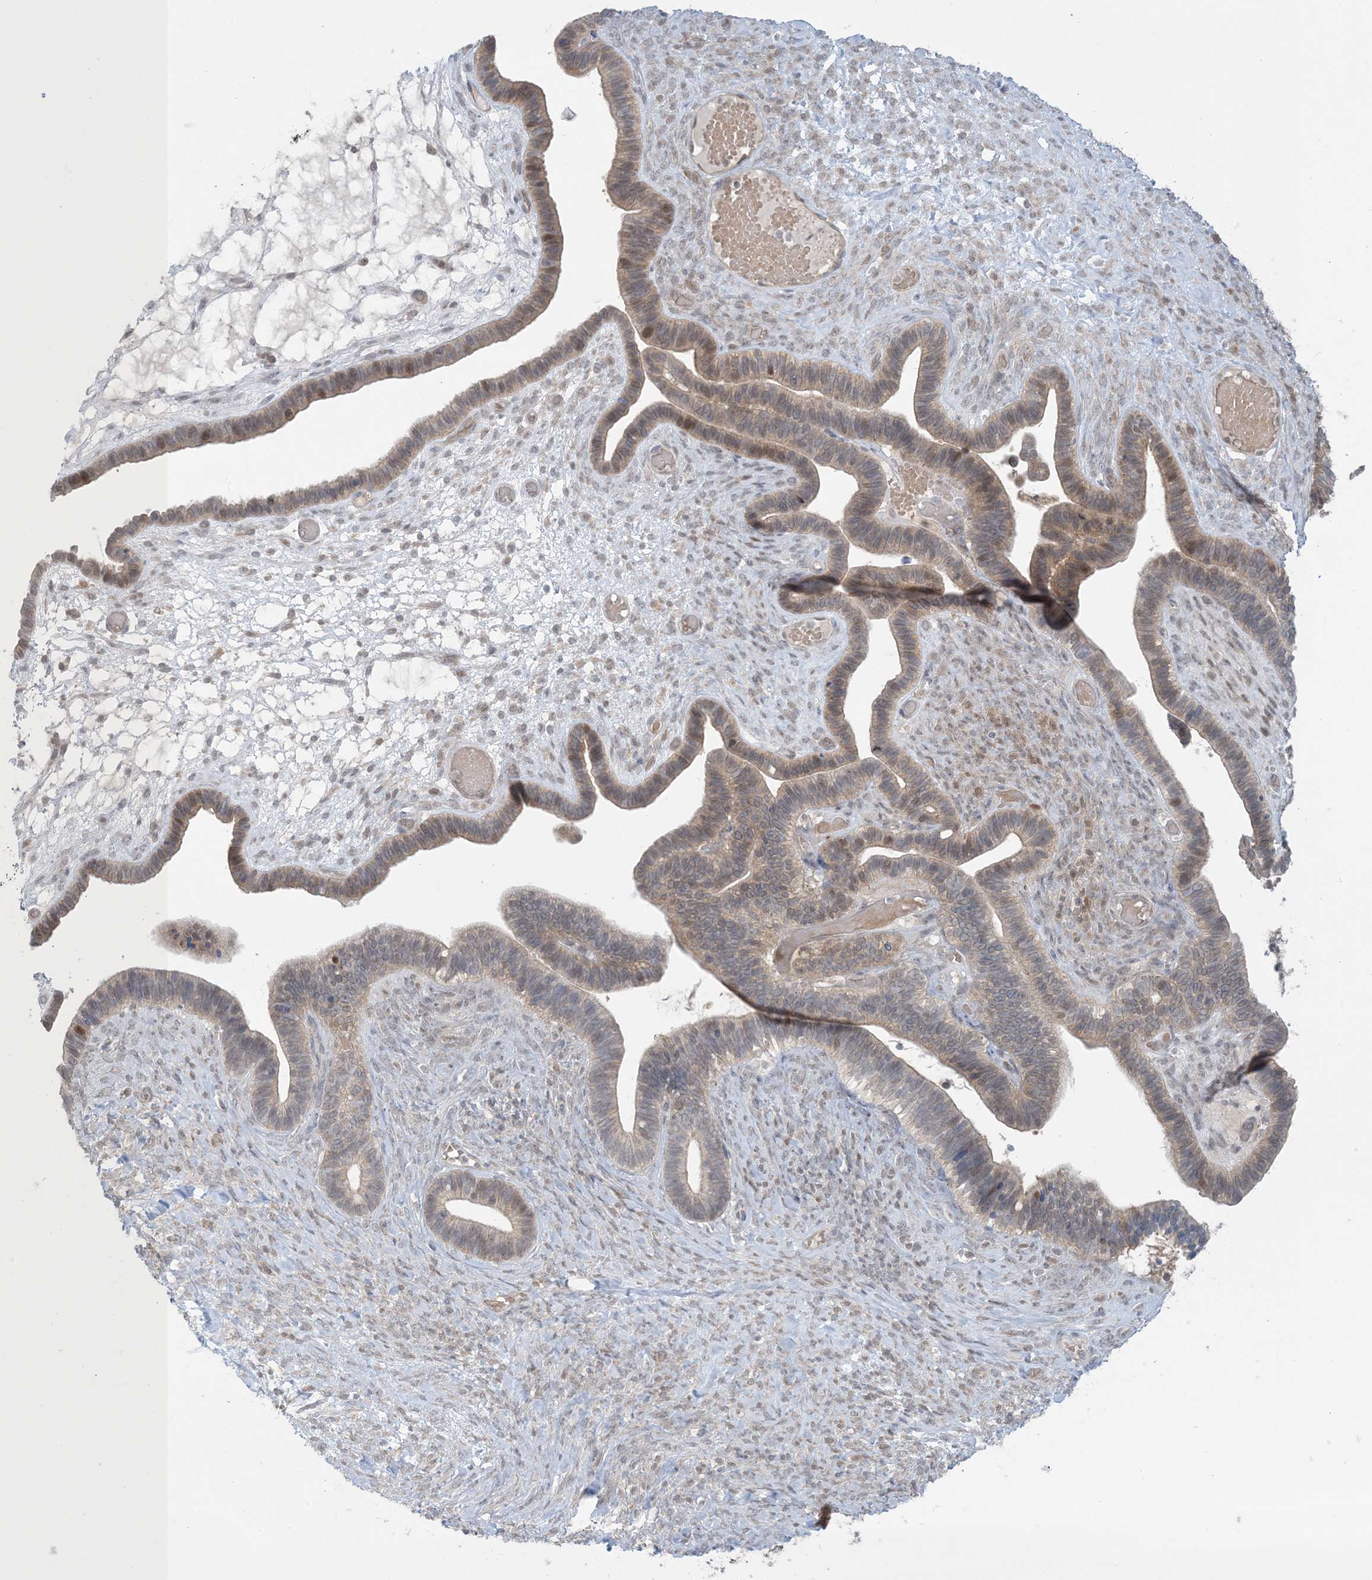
{"staining": {"intensity": "weak", "quantity": "25%-75%", "location": "cytoplasmic/membranous"}, "tissue": "ovarian cancer", "cell_type": "Tumor cells", "image_type": "cancer", "snomed": [{"axis": "morphology", "description": "Cystadenocarcinoma, serous, NOS"}, {"axis": "topography", "description": "Ovary"}], "caption": "IHC micrograph of neoplastic tissue: serous cystadenocarcinoma (ovarian) stained using IHC demonstrates low levels of weak protein expression localized specifically in the cytoplasmic/membranous of tumor cells, appearing as a cytoplasmic/membranous brown color.", "gene": "NRBP2", "patient": {"sex": "female", "age": 56}}